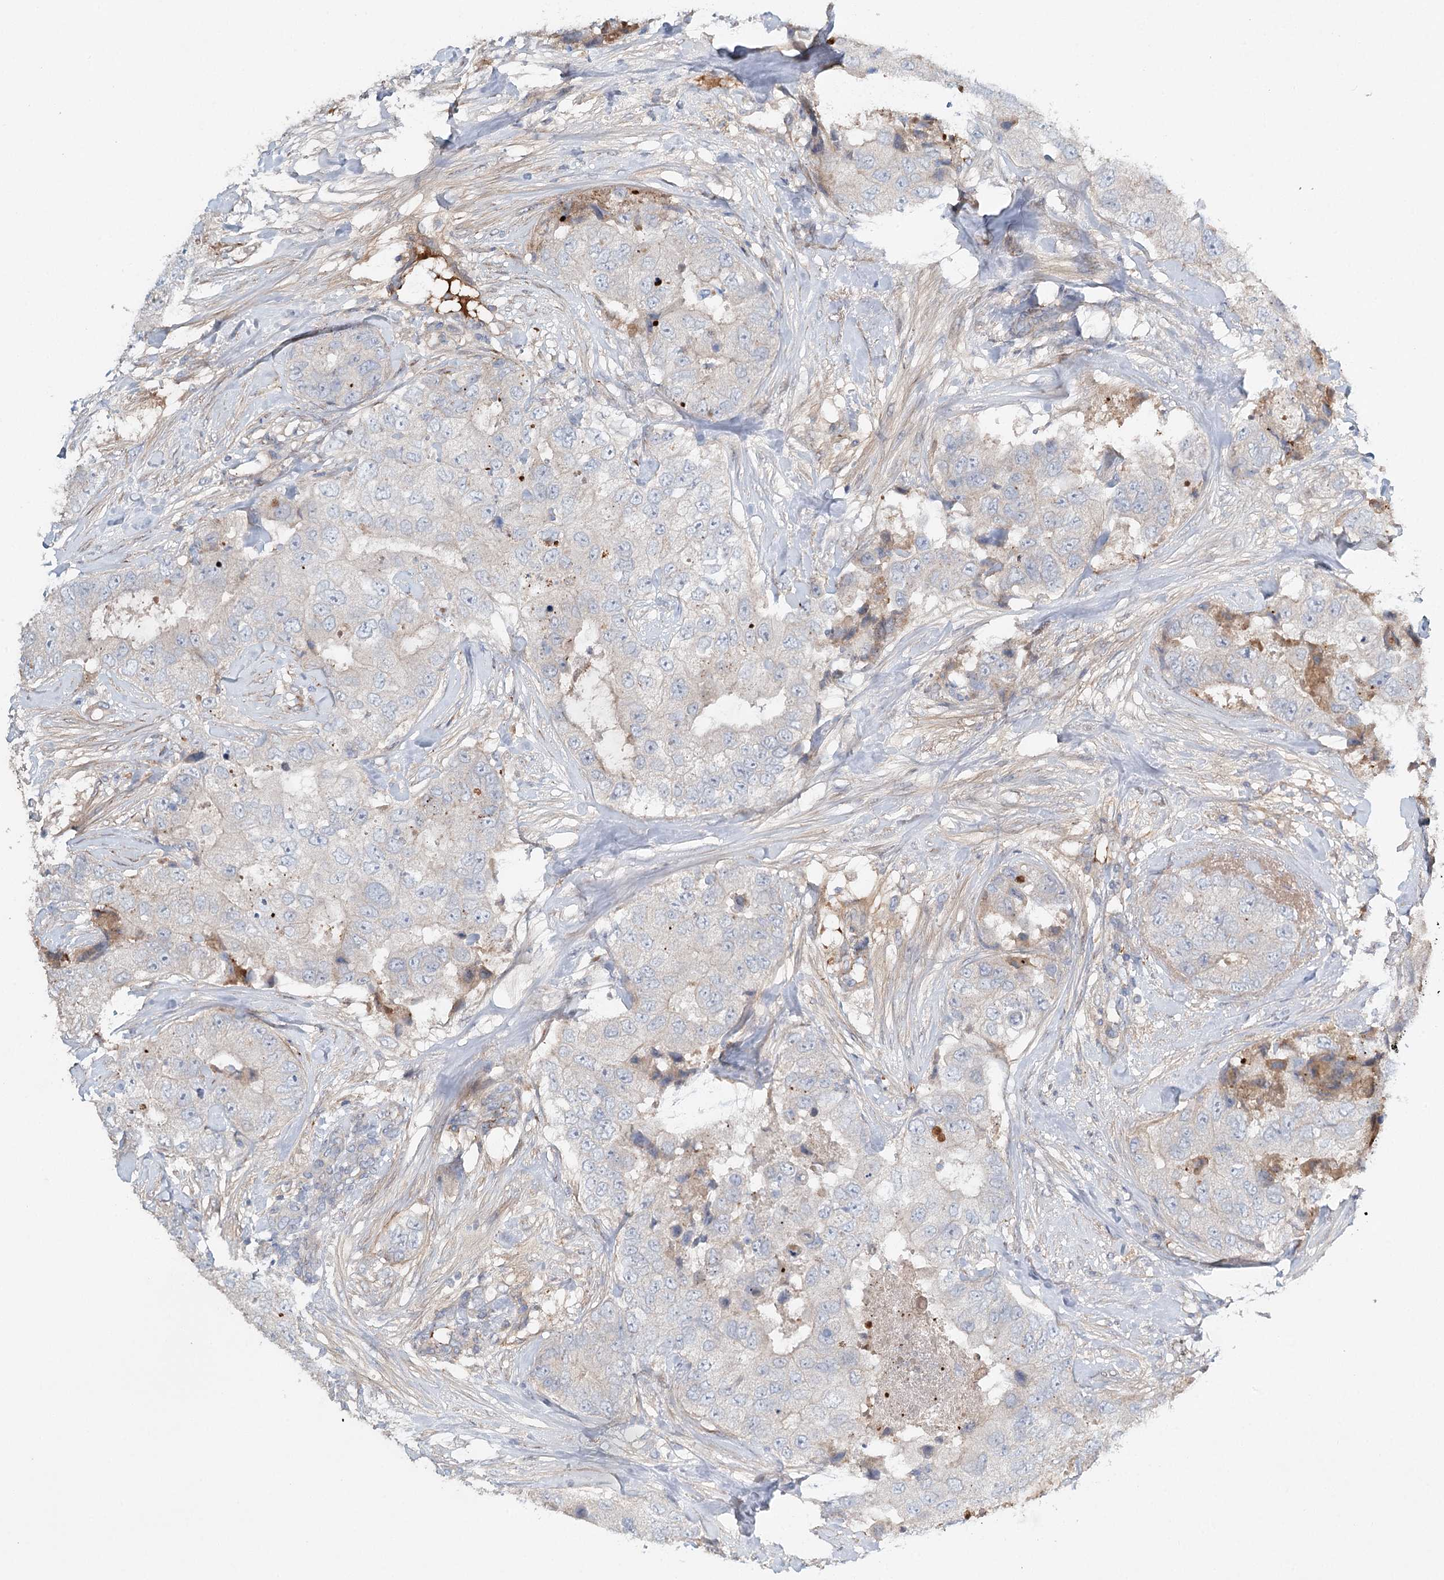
{"staining": {"intensity": "negative", "quantity": "none", "location": "none"}, "tissue": "breast cancer", "cell_type": "Tumor cells", "image_type": "cancer", "snomed": [{"axis": "morphology", "description": "Duct carcinoma"}, {"axis": "topography", "description": "Breast"}], "caption": "DAB immunohistochemical staining of breast cancer (invasive ductal carcinoma) shows no significant staining in tumor cells.", "gene": "ALKBH8", "patient": {"sex": "female", "age": 62}}